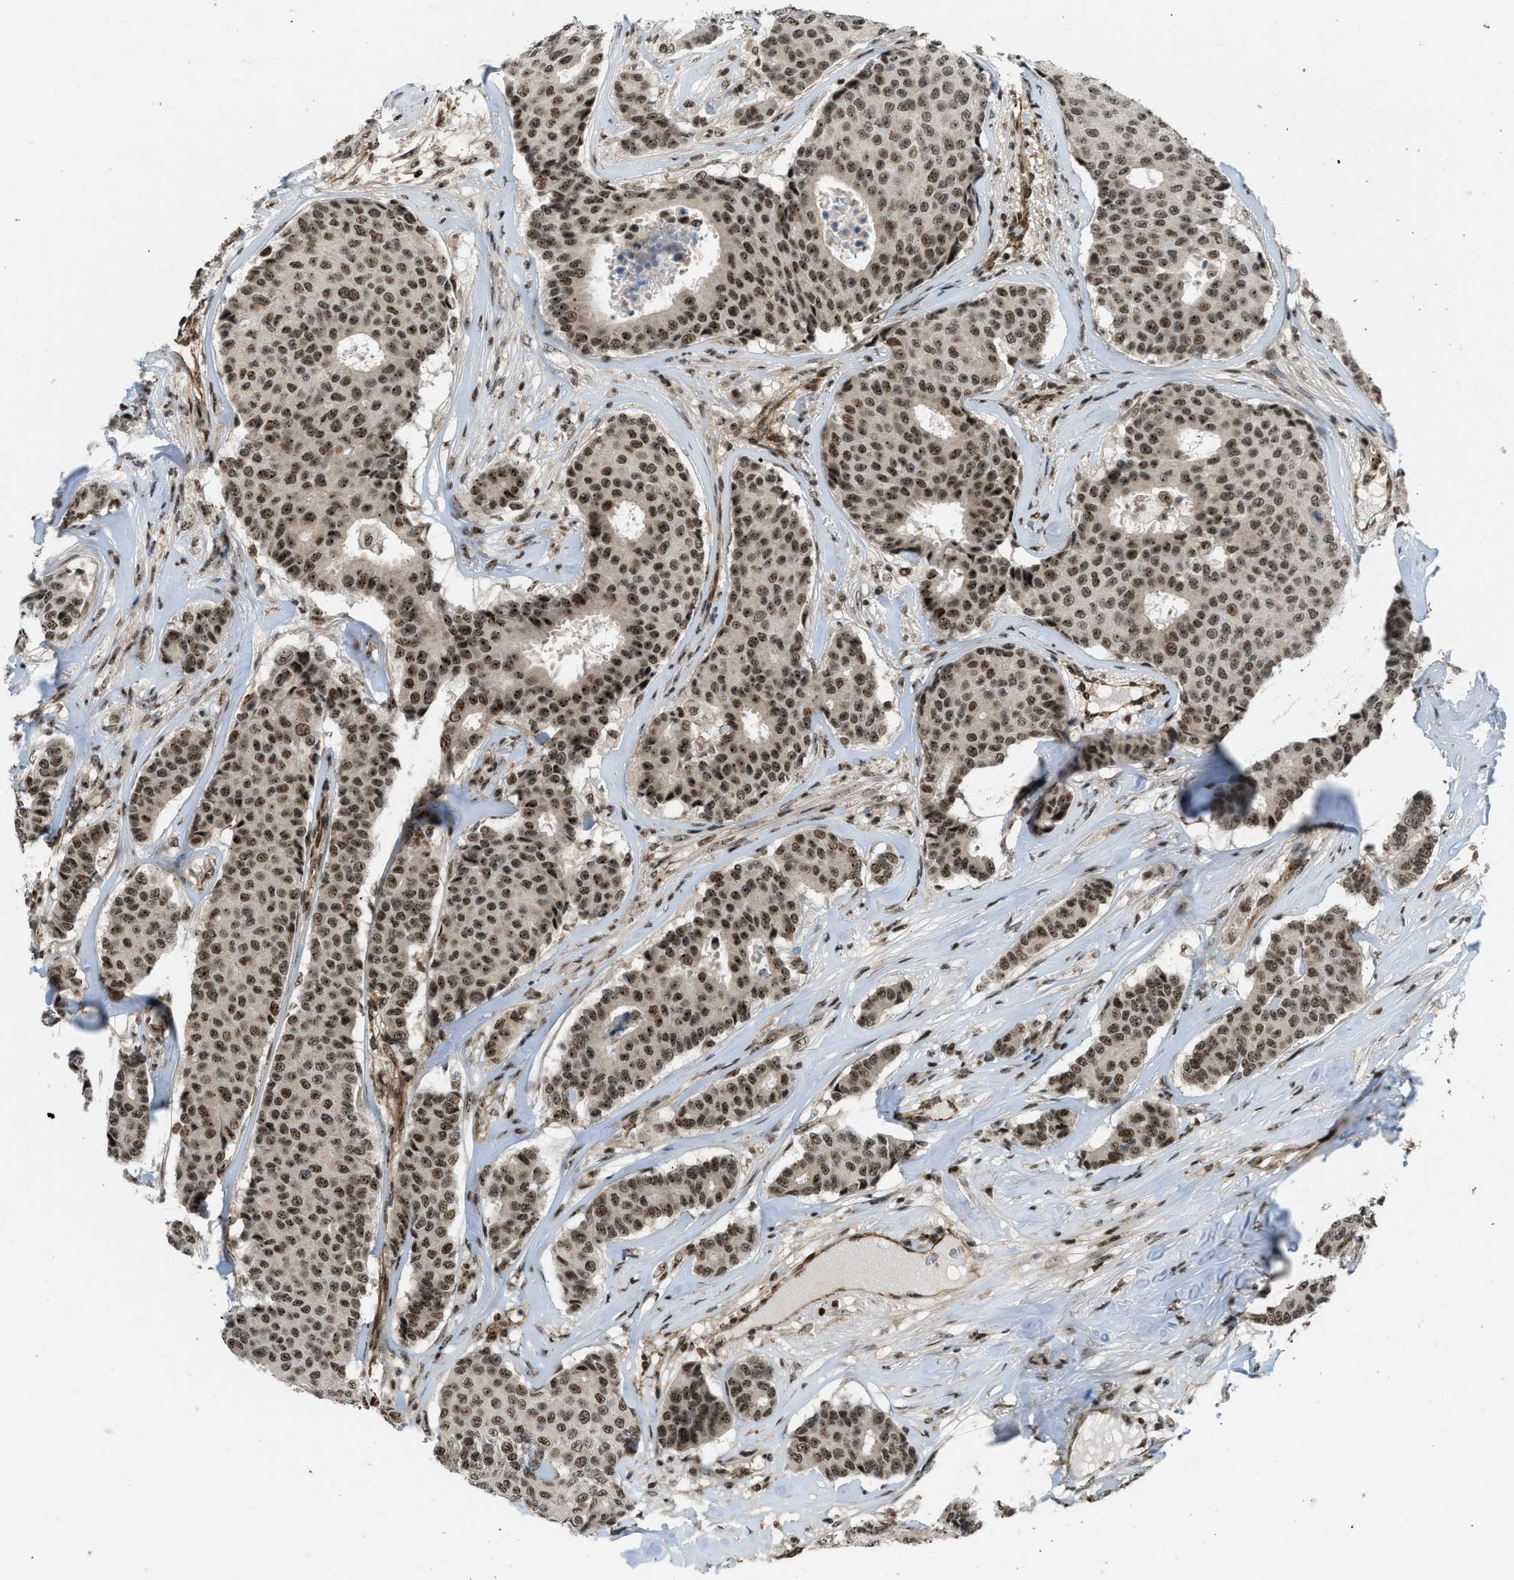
{"staining": {"intensity": "moderate", "quantity": ">75%", "location": "nuclear"}, "tissue": "breast cancer", "cell_type": "Tumor cells", "image_type": "cancer", "snomed": [{"axis": "morphology", "description": "Duct carcinoma"}, {"axis": "topography", "description": "Breast"}], "caption": "Protein expression analysis of human invasive ductal carcinoma (breast) reveals moderate nuclear positivity in approximately >75% of tumor cells. (DAB (3,3'-diaminobenzidine) = brown stain, brightfield microscopy at high magnification).", "gene": "E2F1", "patient": {"sex": "female", "age": 75}}